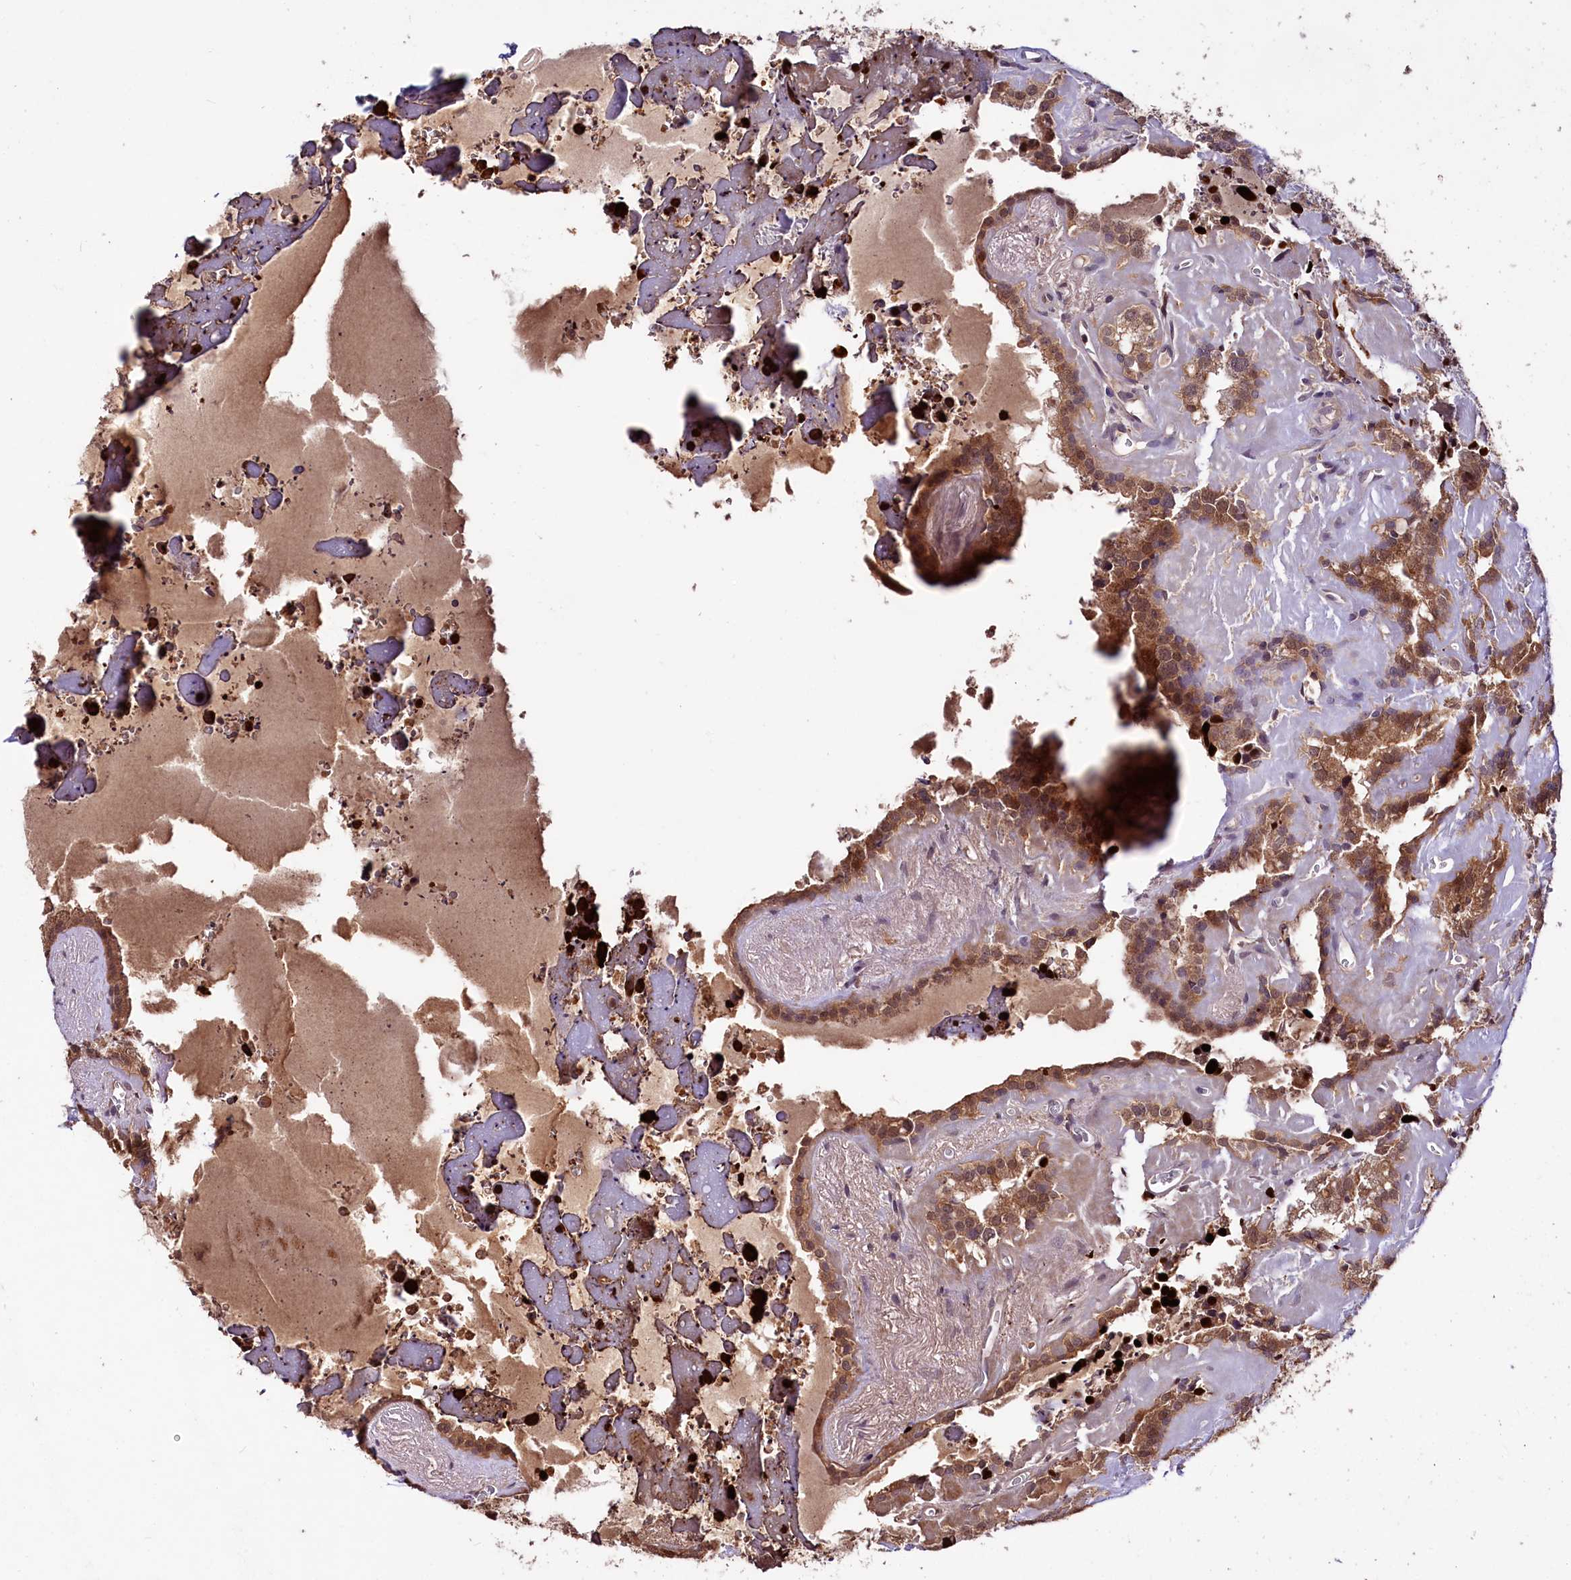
{"staining": {"intensity": "moderate", "quantity": ">75%", "location": "cytoplasmic/membranous"}, "tissue": "seminal vesicle", "cell_type": "Glandular cells", "image_type": "normal", "snomed": [{"axis": "morphology", "description": "Normal tissue, NOS"}, {"axis": "topography", "description": "Prostate"}, {"axis": "topography", "description": "Seminal veicle"}], "caption": "An immunohistochemistry (IHC) histopathology image of normal tissue is shown. Protein staining in brown labels moderate cytoplasmic/membranous positivity in seminal vesicle within glandular cells. The staining is performed using DAB brown chromogen to label protein expression. The nuclei are counter-stained blue using hematoxylin.", "gene": "KLRB1", "patient": {"sex": "male", "age": 59}}